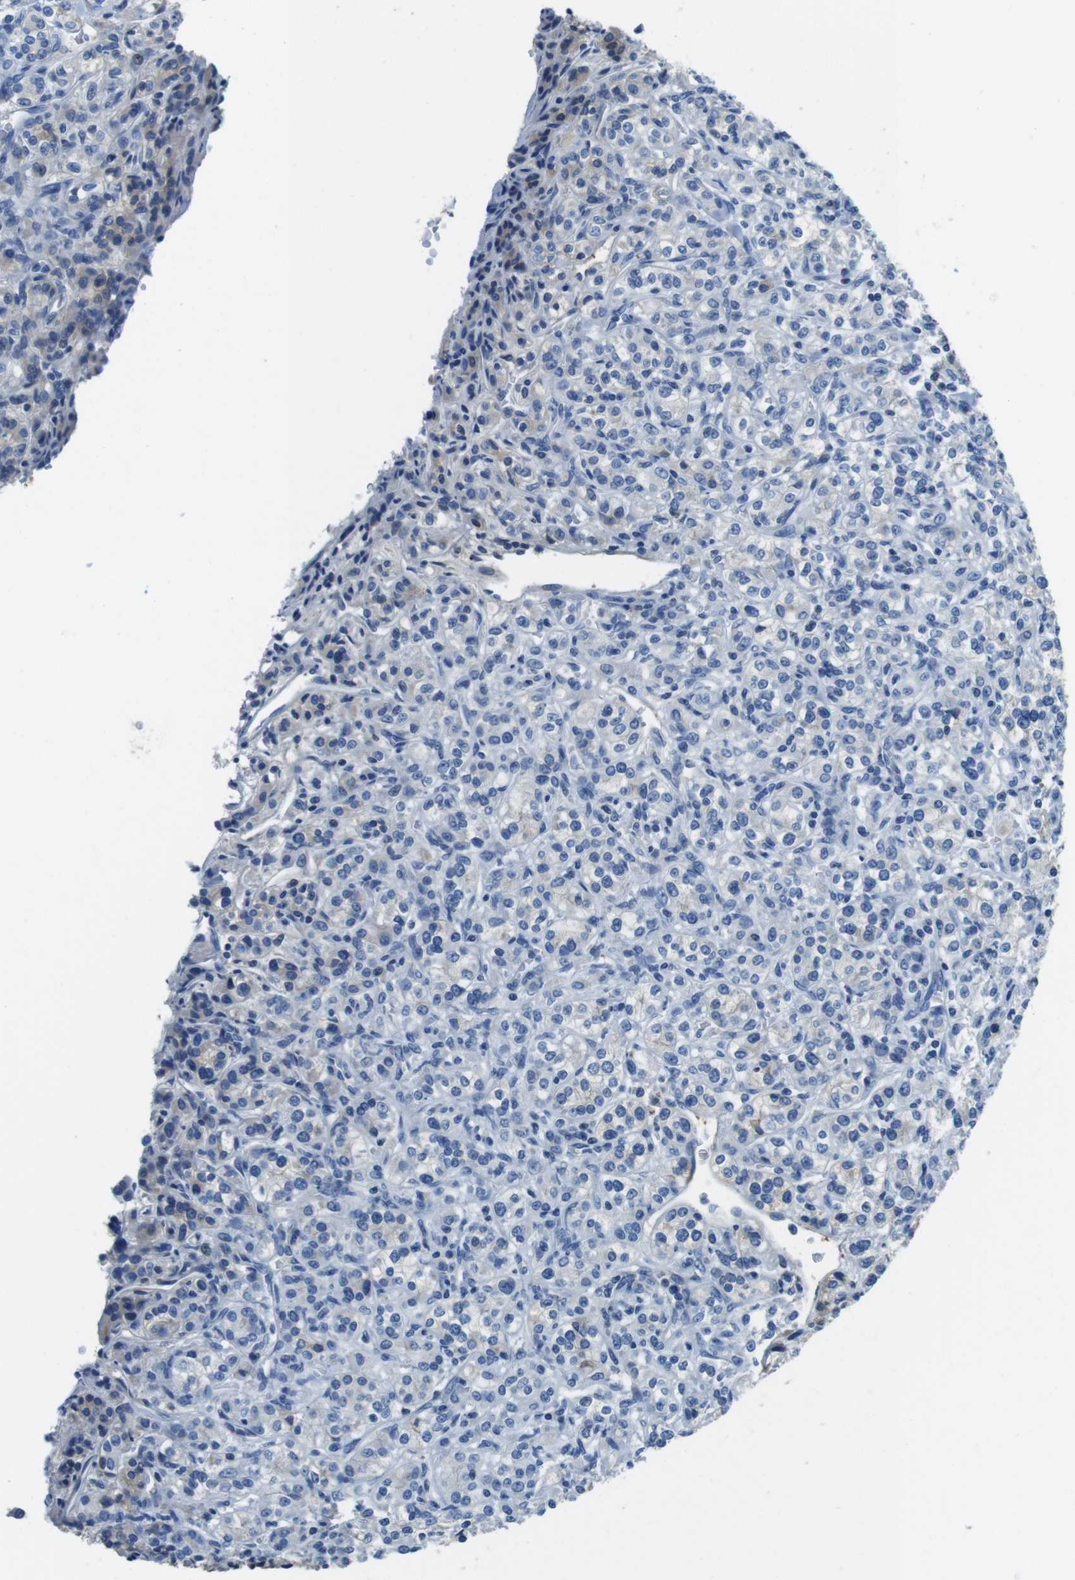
{"staining": {"intensity": "weak", "quantity": "<25%", "location": "cytoplasmic/membranous"}, "tissue": "renal cancer", "cell_type": "Tumor cells", "image_type": "cancer", "snomed": [{"axis": "morphology", "description": "Adenocarcinoma, NOS"}, {"axis": "topography", "description": "Kidney"}], "caption": "Tumor cells are negative for protein expression in human renal cancer.", "gene": "TMPRSS15", "patient": {"sex": "male", "age": 77}}